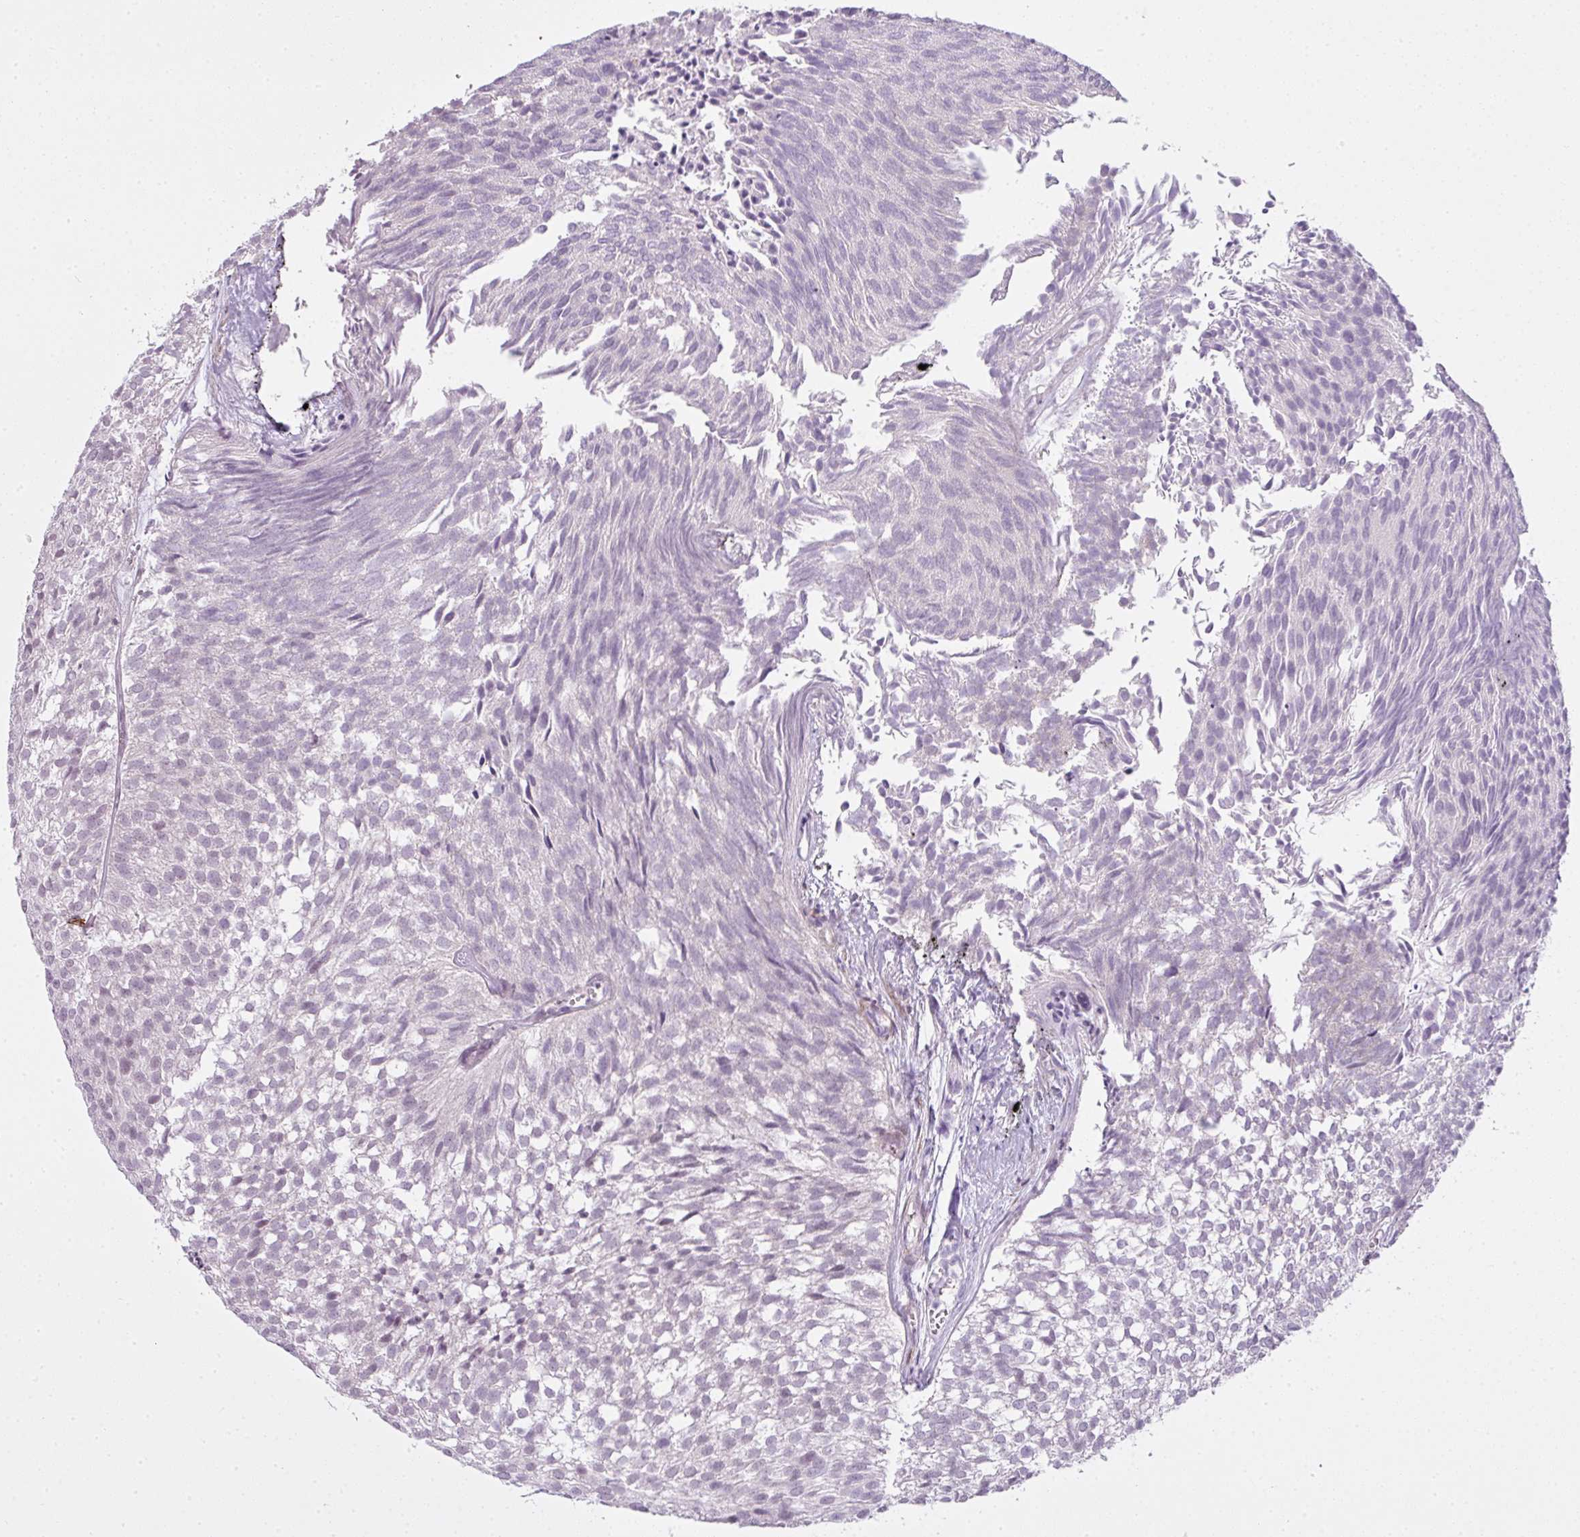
{"staining": {"intensity": "weak", "quantity": "<25%", "location": "nuclear"}, "tissue": "urothelial cancer", "cell_type": "Tumor cells", "image_type": "cancer", "snomed": [{"axis": "morphology", "description": "Urothelial carcinoma, Low grade"}, {"axis": "topography", "description": "Urinary bladder"}], "caption": "High magnification brightfield microscopy of urothelial cancer stained with DAB (3,3'-diaminobenzidine) (brown) and counterstained with hematoxylin (blue): tumor cells show no significant expression. Nuclei are stained in blue.", "gene": "ZNF688", "patient": {"sex": "male", "age": 91}}